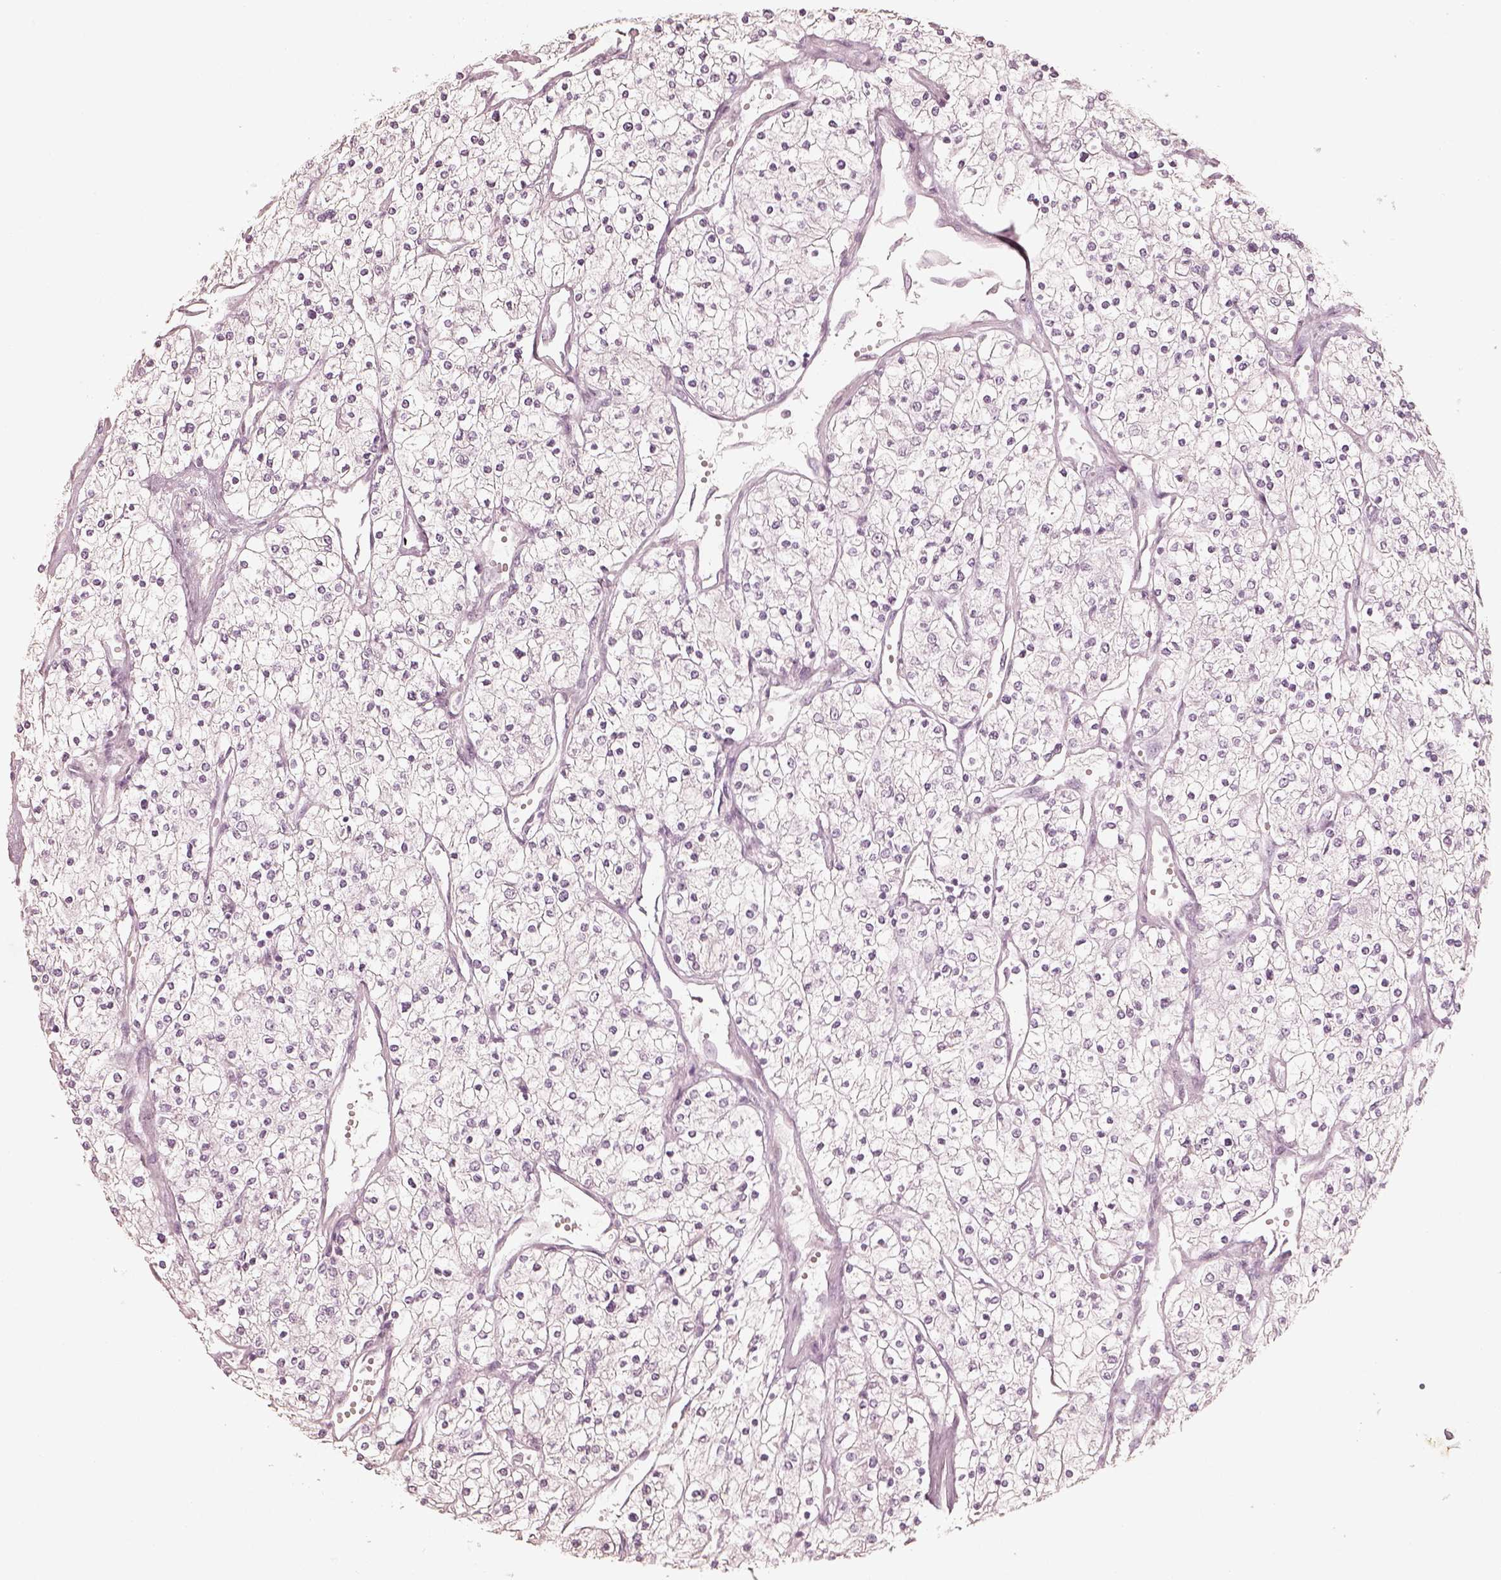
{"staining": {"intensity": "negative", "quantity": "none", "location": "none"}, "tissue": "renal cancer", "cell_type": "Tumor cells", "image_type": "cancer", "snomed": [{"axis": "morphology", "description": "Adenocarcinoma, NOS"}, {"axis": "topography", "description": "Kidney"}], "caption": "Protein analysis of renal cancer (adenocarcinoma) demonstrates no significant staining in tumor cells.", "gene": "KRT82", "patient": {"sex": "male", "age": 80}}